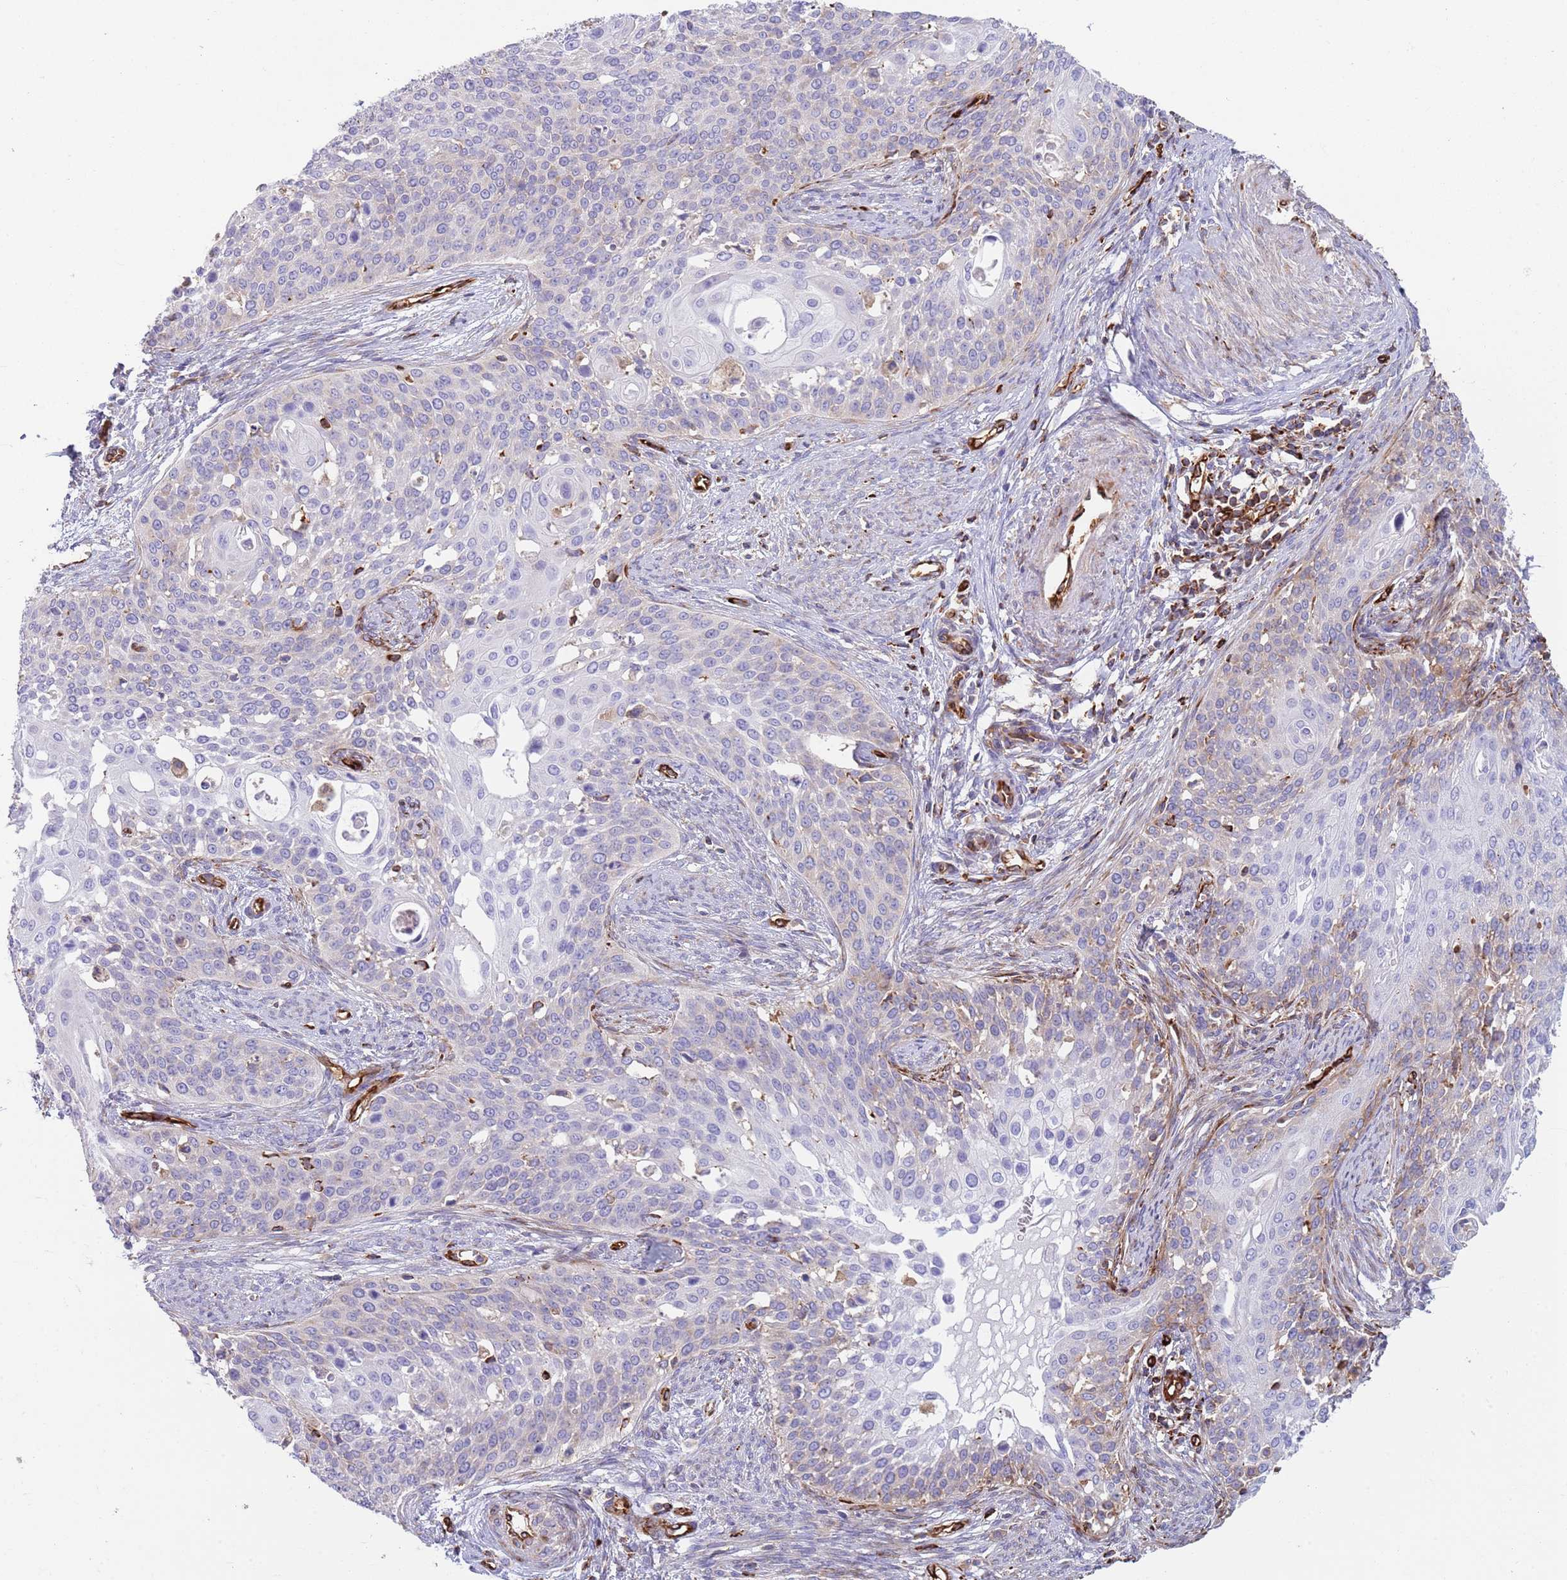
{"staining": {"intensity": "weak", "quantity": "<25%", "location": "cytoplasmic/membranous"}, "tissue": "cervical cancer", "cell_type": "Tumor cells", "image_type": "cancer", "snomed": [{"axis": "morphology", "description": "Squamous cell carcinoma, NOS"}, {"axis": "topography", "description": "Cervix"}], "caption": "Photomicrograph shows no protein positivity in tumor cells of cervical cancer tissue. (Immunohistochemistry (ihc), brightfield microscopy, high magnification).", "gene": "KBTBD7", "patient": {"sex": "female", "age": 44}}